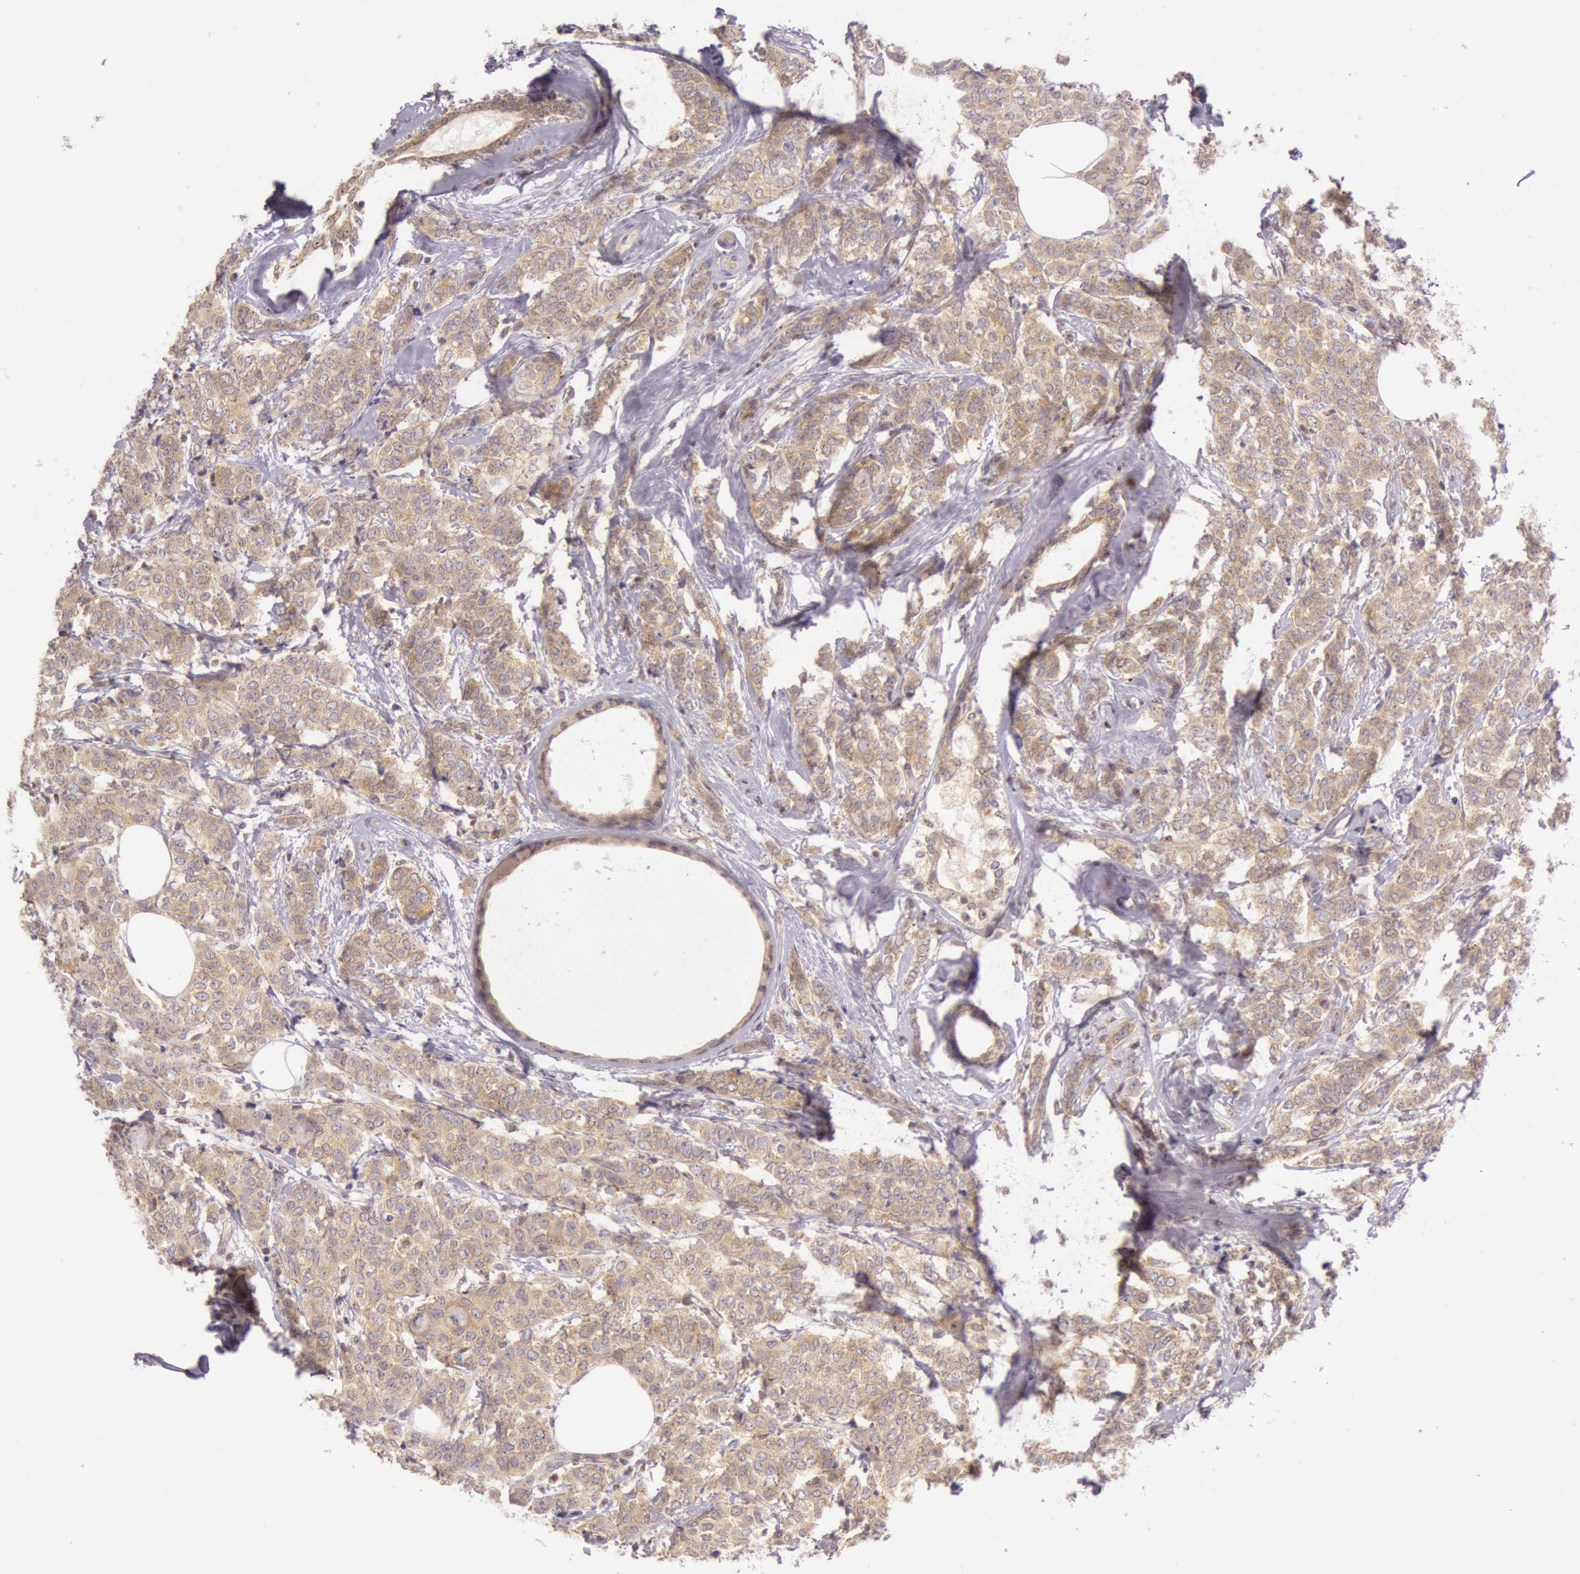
{"staining": {"intensity": "moderate", "quantity": ">75%", "location": "cytoplasmic/membranous"}, "tissue": "breast cancer", "cell_type": "Tumor cells", "image_type": "cancer", "snomed": [{"axis": "morphology", "description": "Lobular carcinoma"}, {"axis": "topography", "description": "Breast"}], "caption": "Human breast cancer (lobular carcinoma) stained with a protein marker exhibits moderate staining in tumor cells.", "gene": "CDK16", "patient": {"sex": "female", "age": 60}}